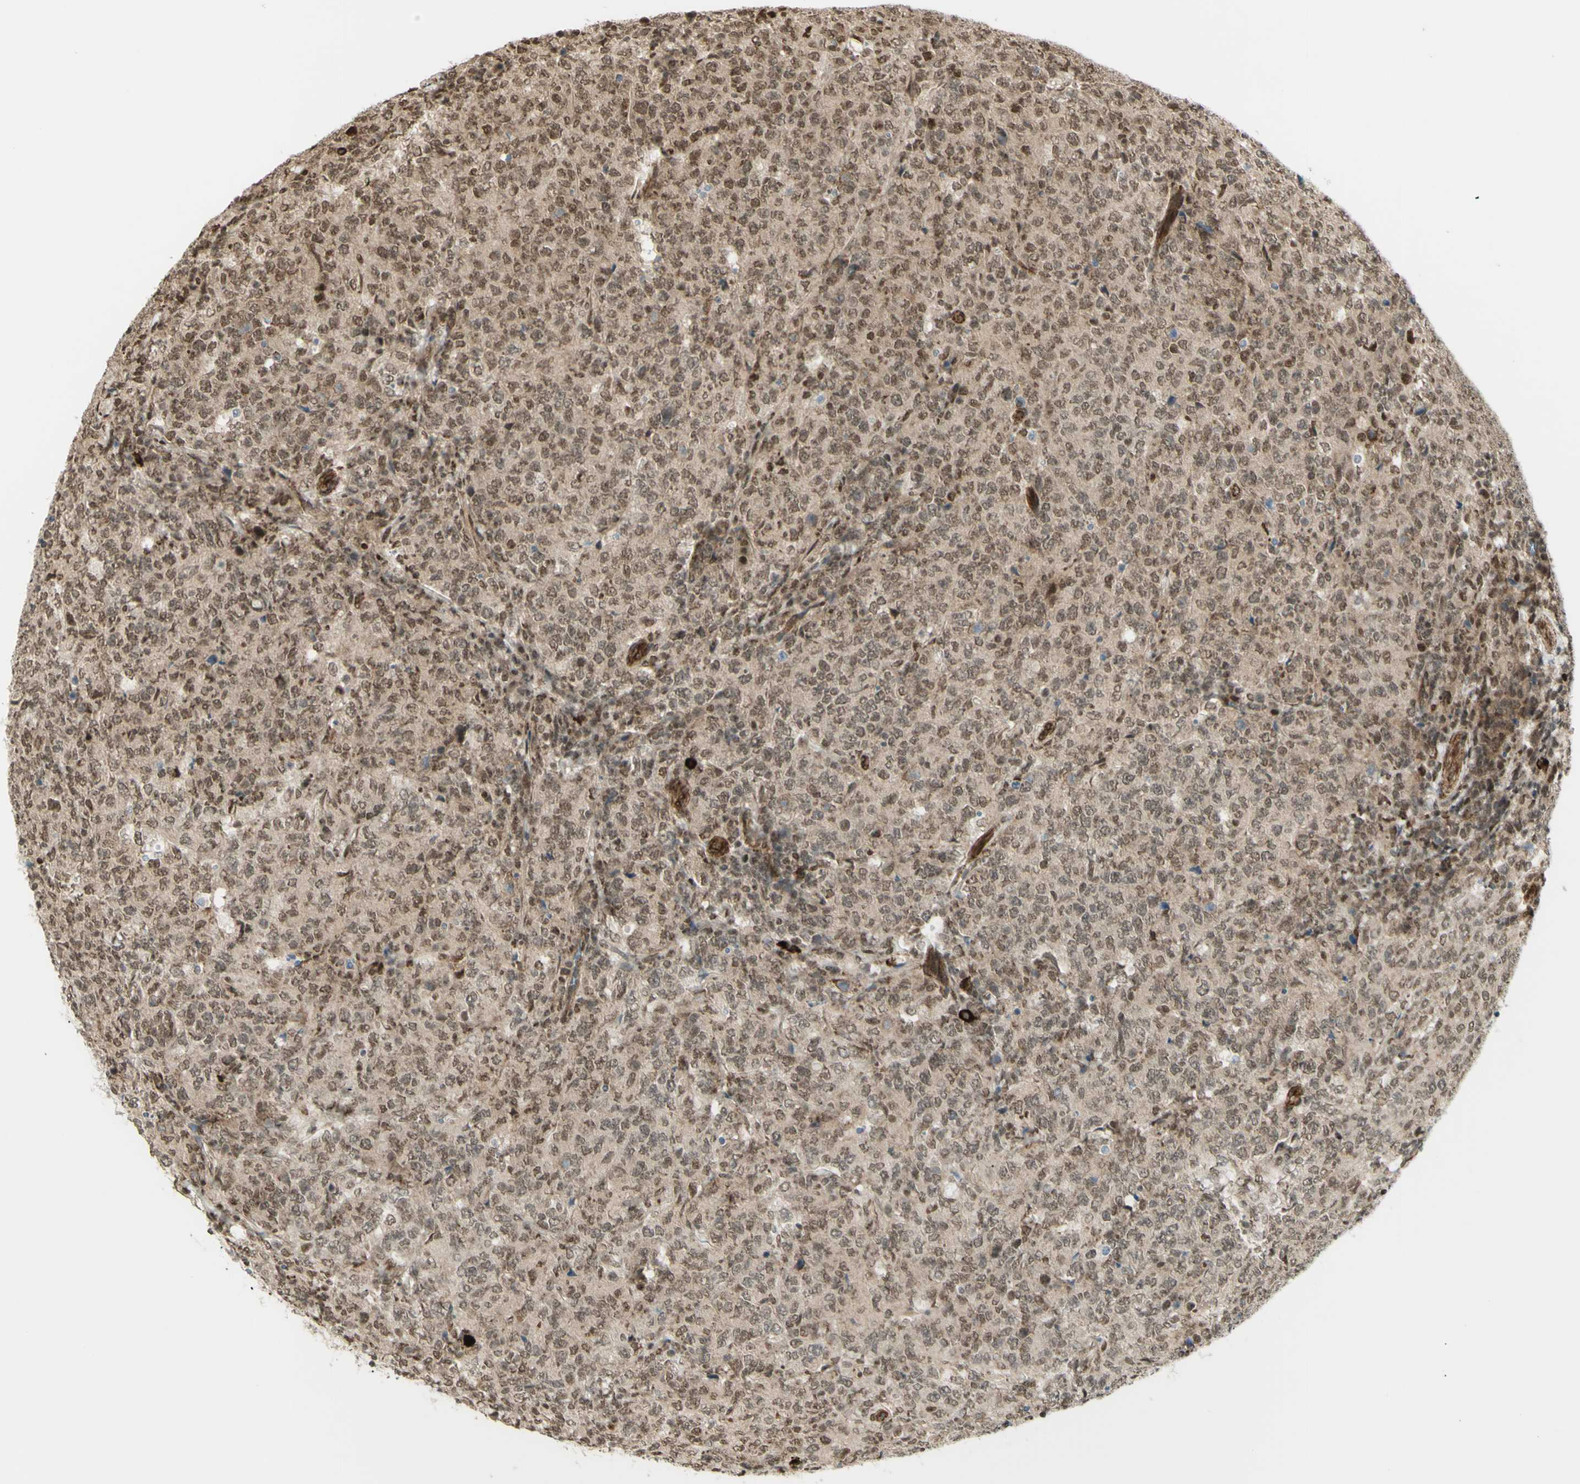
{"staining": {"intensity": "moderate", "quantity": ">75%", "location": "nuclear"}, "tissue": "lymphoma", "cell_type": "Tumor cells", "image_type": "cancer", "snomed": [{"axis": "morphology", "description": "Malignant lymphoma, non-Hodgkin's type, High grade"}, {"axis": "topography", "description": "Tonsil"}], "caption": "Immunohistochemistry (DAB (3,3'-diaminobenzidine)) staining of lymphoma demonstrates moderate nuclear protein expression in approximately >75% of tumor cells.", "gene": "ZMYM6", "patient": {"sex": "female", "age": 36}}